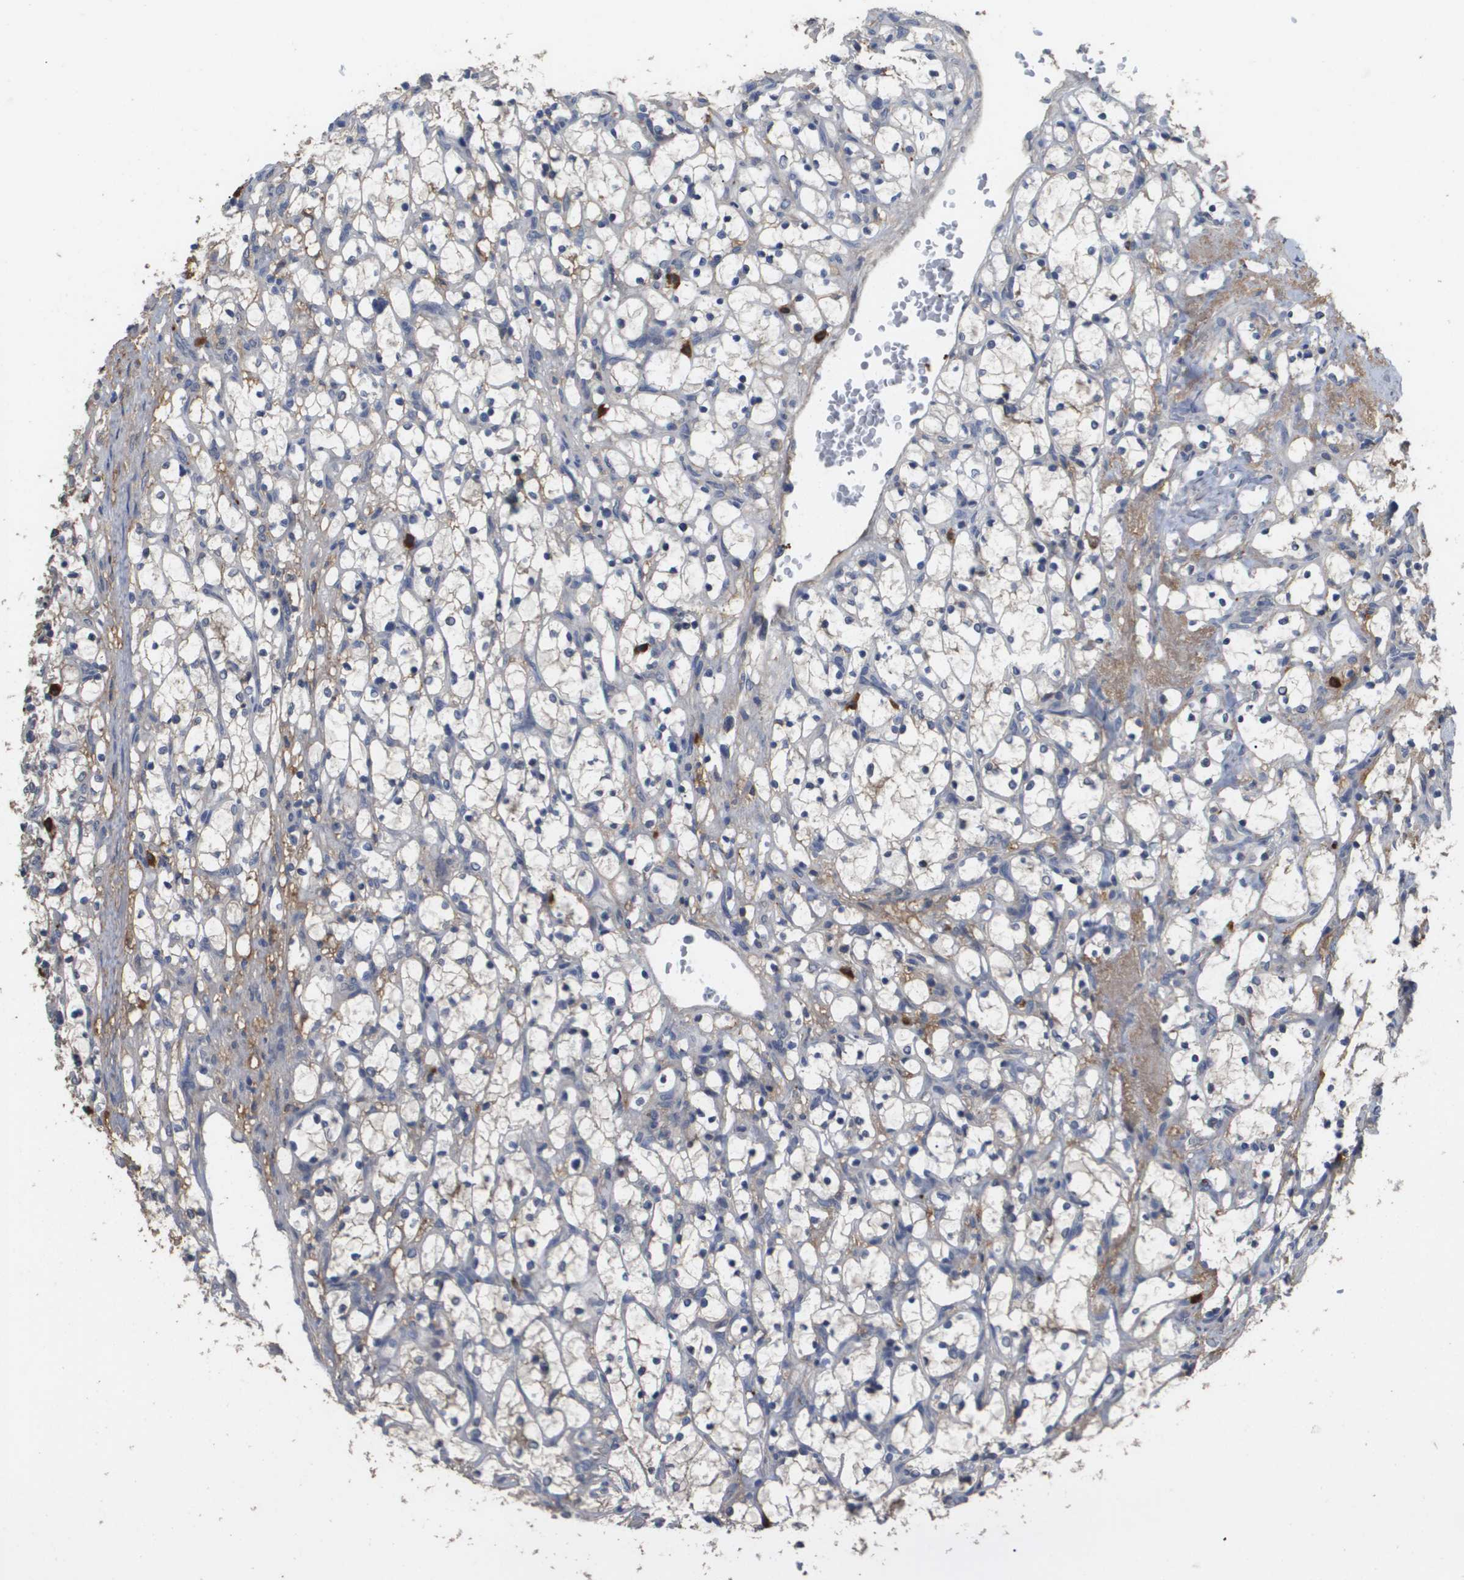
{"staining": {"intensity": "negative", "quantity": "none", "location": "none"}, "tissue": "renal cancer", "cell_type": "Tumor cells", "image_type": "cancer", "snomed": [{"axis": "morphology", "description": "Adenocarcinoma, NOS"}, {"axis": "topography", "description": "Kidney"}], "caption": "Immunohistochemical staining of human adenocarcinoma (renal) displays no significant expression in tumor cells.", "gene": "RAB27B", "patient": {"sex": "female", "age": 69}}